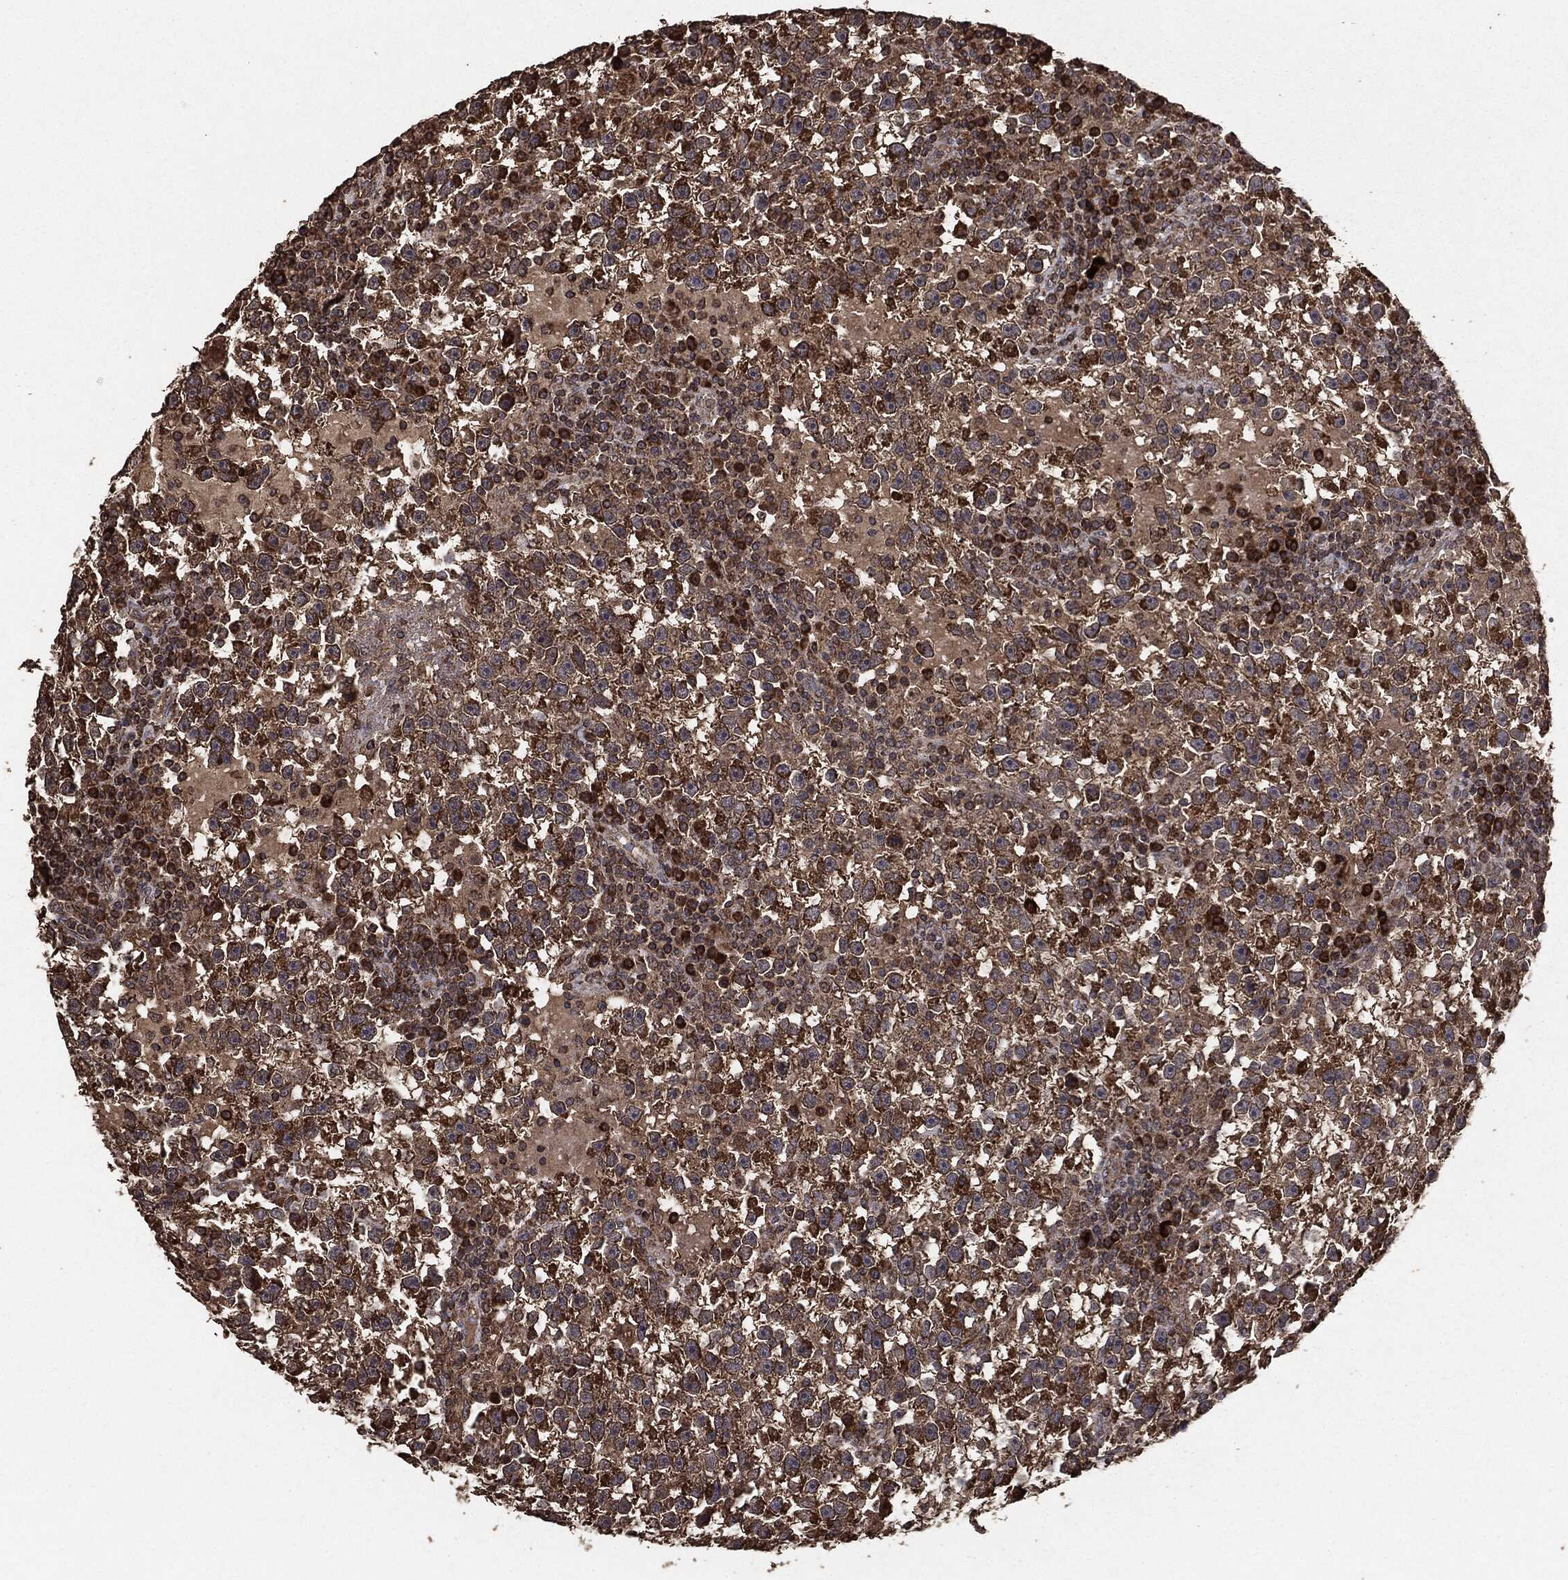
{"staining": {"intensity": "moderate", "quantity": ">75%", "location": "cytoplasmic/membranous"}, "tissue": "testis cancer", "cell_type": "Tumor cells", "image_type": "cancer", "snomed": [{"axis": "morphology", "description": "Seminoma, NOS"}, {"axis": "topography", "description": "Testis"}], "caption": "Seminoma (testis) stained with a protein marker exhibits moderate staining in tumor cells.", "gene": "MTOR", "patient": {"sex": "male", "age": 47}}